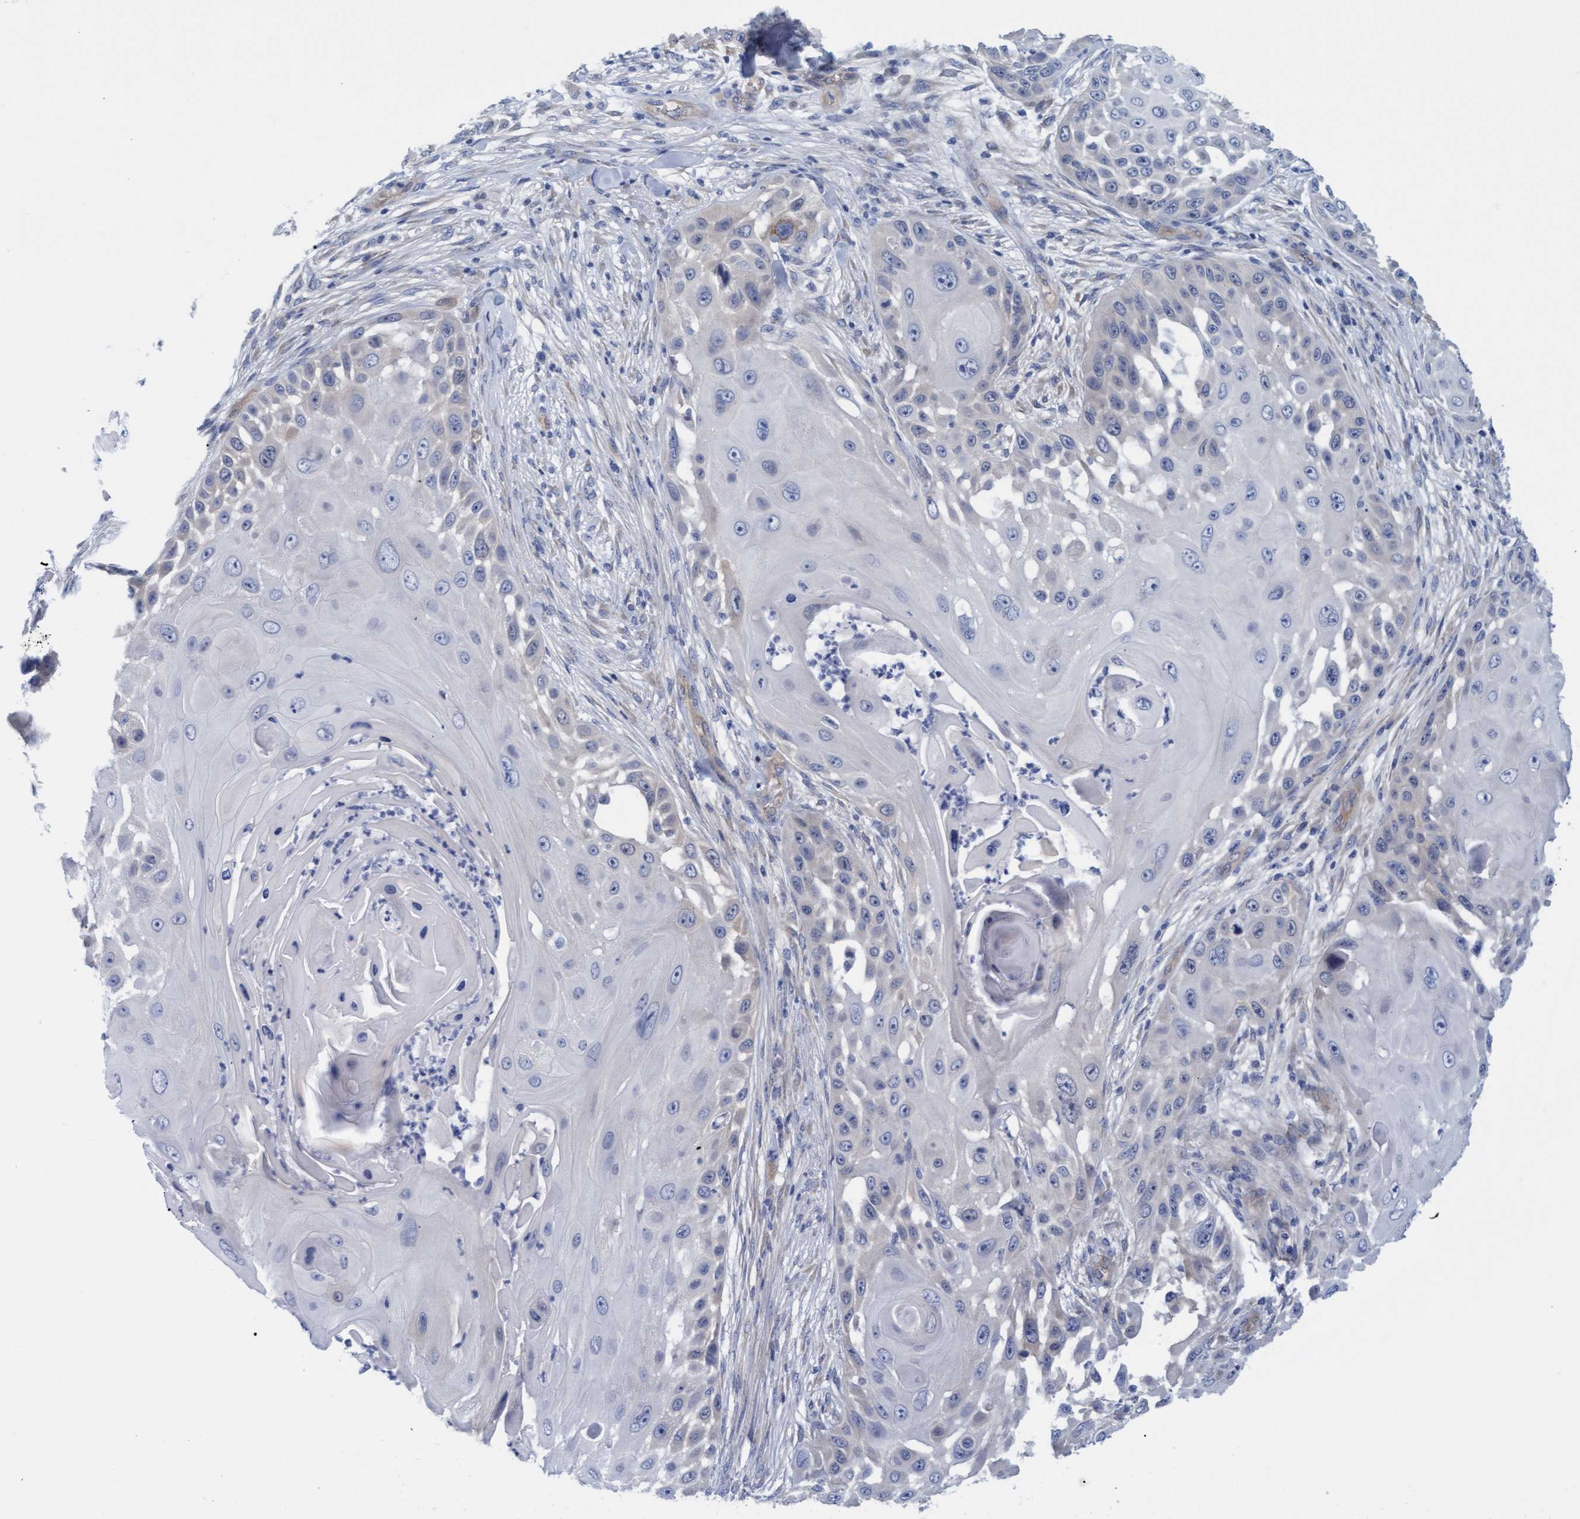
{"staining": {"intensity": "negative", "quantity": "none", "location": "none"}, "tissue": "skin cancer", "cell_type": "Tumor cells", "image_type": "cancer", "snomed": [{"axis": "morphology", "description": "Squamous cell carcinoma, NOS"}, {"axis": "topography", "description": "Skin"}], "caption": "Tumor cells show no significant protein staining in skin cancer (squamous cell carcinoma).", "gene": "STXBP1", "patient": {"sex": "female", "age": 44}}